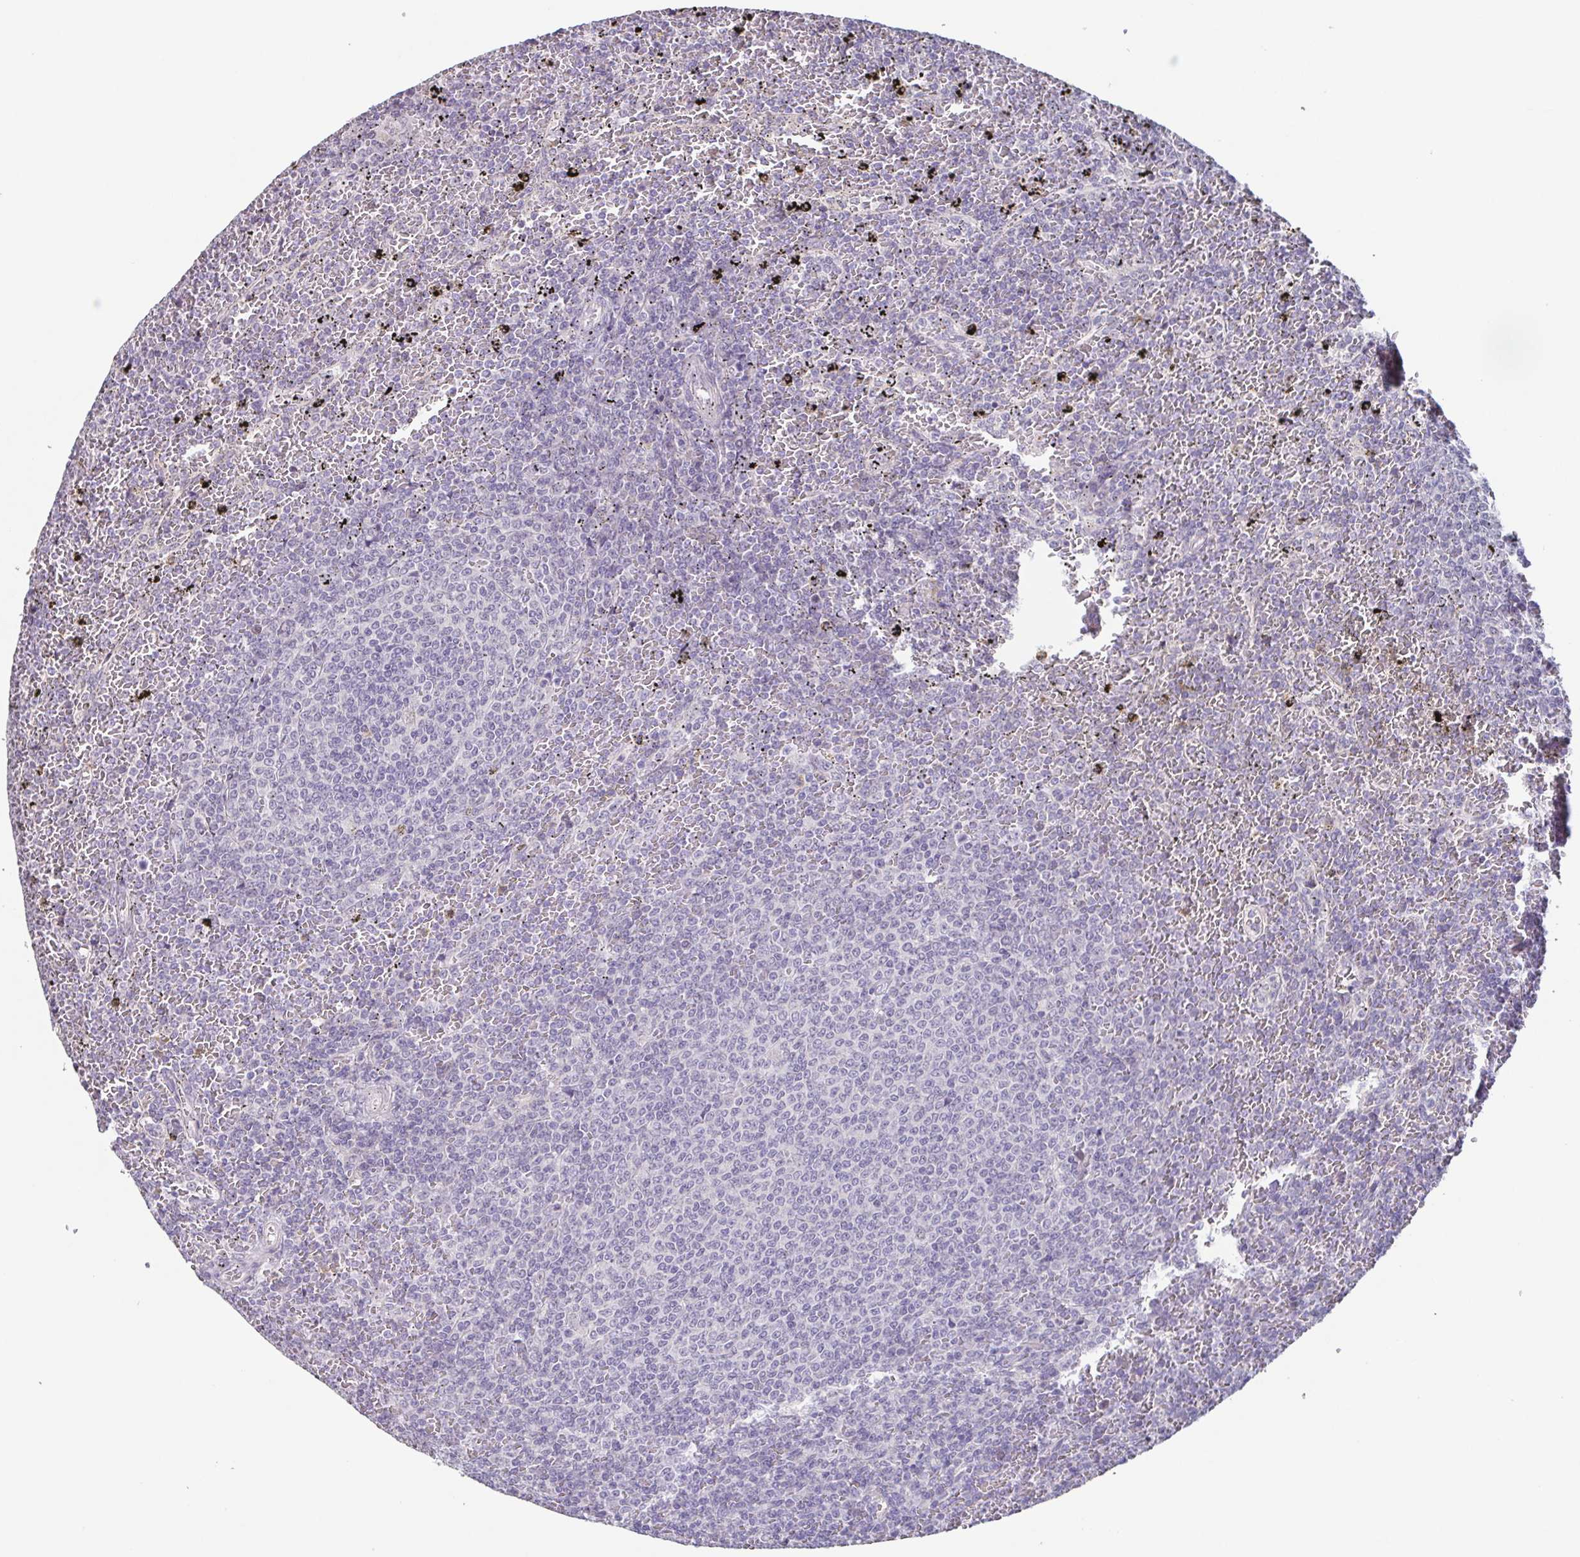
{"staining": {"intensity": "negative", "quantity": "none", "location": "none"}, "tissue": "lymphoma", "cell_type": "Tumor cells", "image_type": "cancer", "snomed": [{"axis": "morphology", "description": "Malignant lymphoma, non-Hodgkin's type, Low grade"}, {"axis": "topography", "description": "Spleen"}], "caption": "Tumor cells show no significant protein staining in malignant lymphoma, non-Hodgkin's type (low-grade). The staining is performed using DAB (3,3'-diaminobenzidine) brown chromogen with nuclei counter-stained in using hematoxylin.", "gene": "GHRL", "patient": {"sex": "female", "age": 77}}